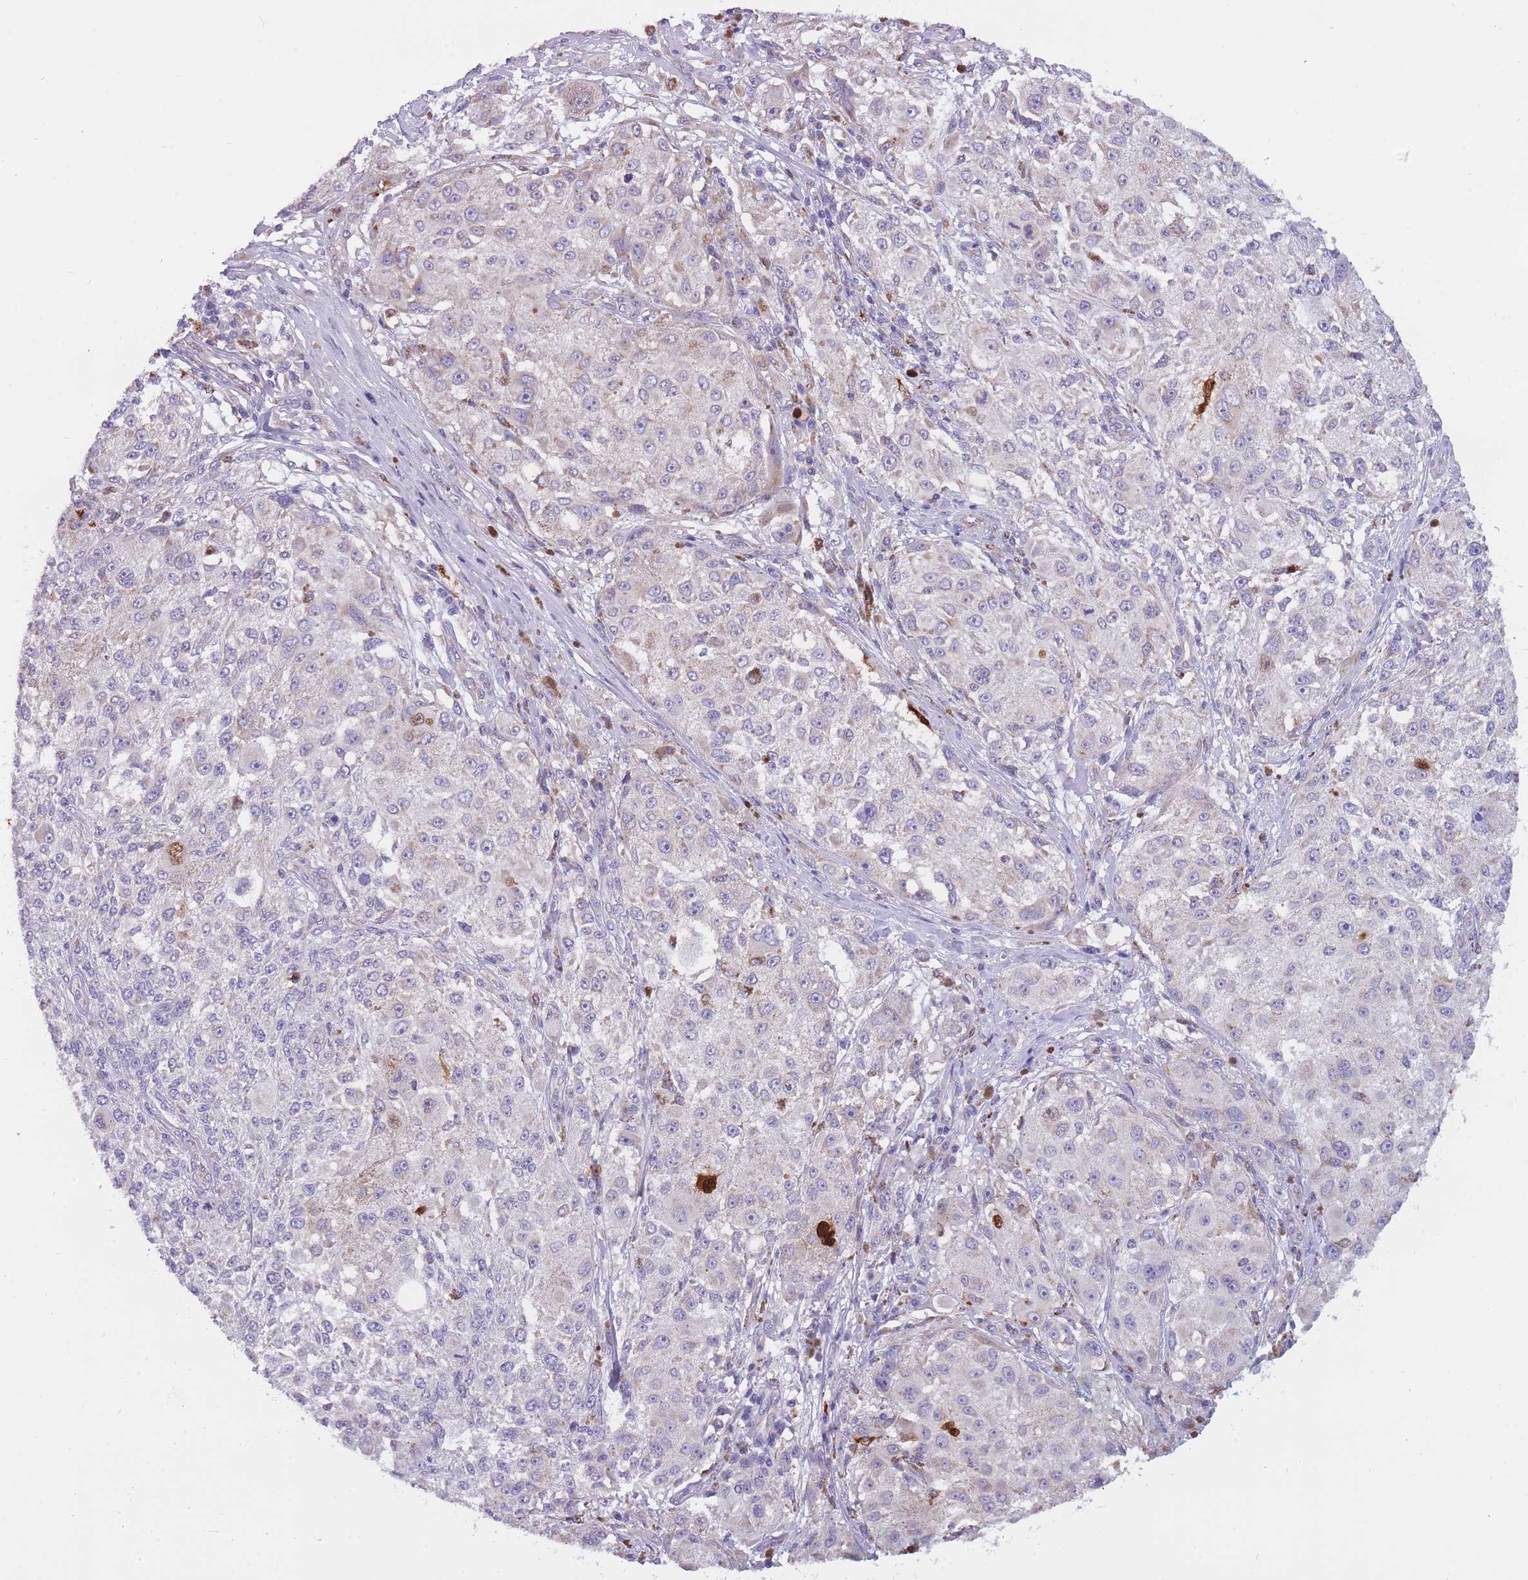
{"staining": {"intensity": "negative", "quantity": "none", "location": "none"}, "tissue": "melanoma", "cell_type": "Tumor cells", "image_type": "cancer", "snomed": [{"axis": "morphology", "description": "Necrosis, NOS"}, {"axis": "morphology", "description": "Malignant melanoma, NOS"}, {"axis": "topography", "description": "Skin"}], "caption": "Tumor cells are negative for brown protein staining in malignant melanoma.", "gene": "ZNF662", "patient": {"sex": "female", "age": 87}}